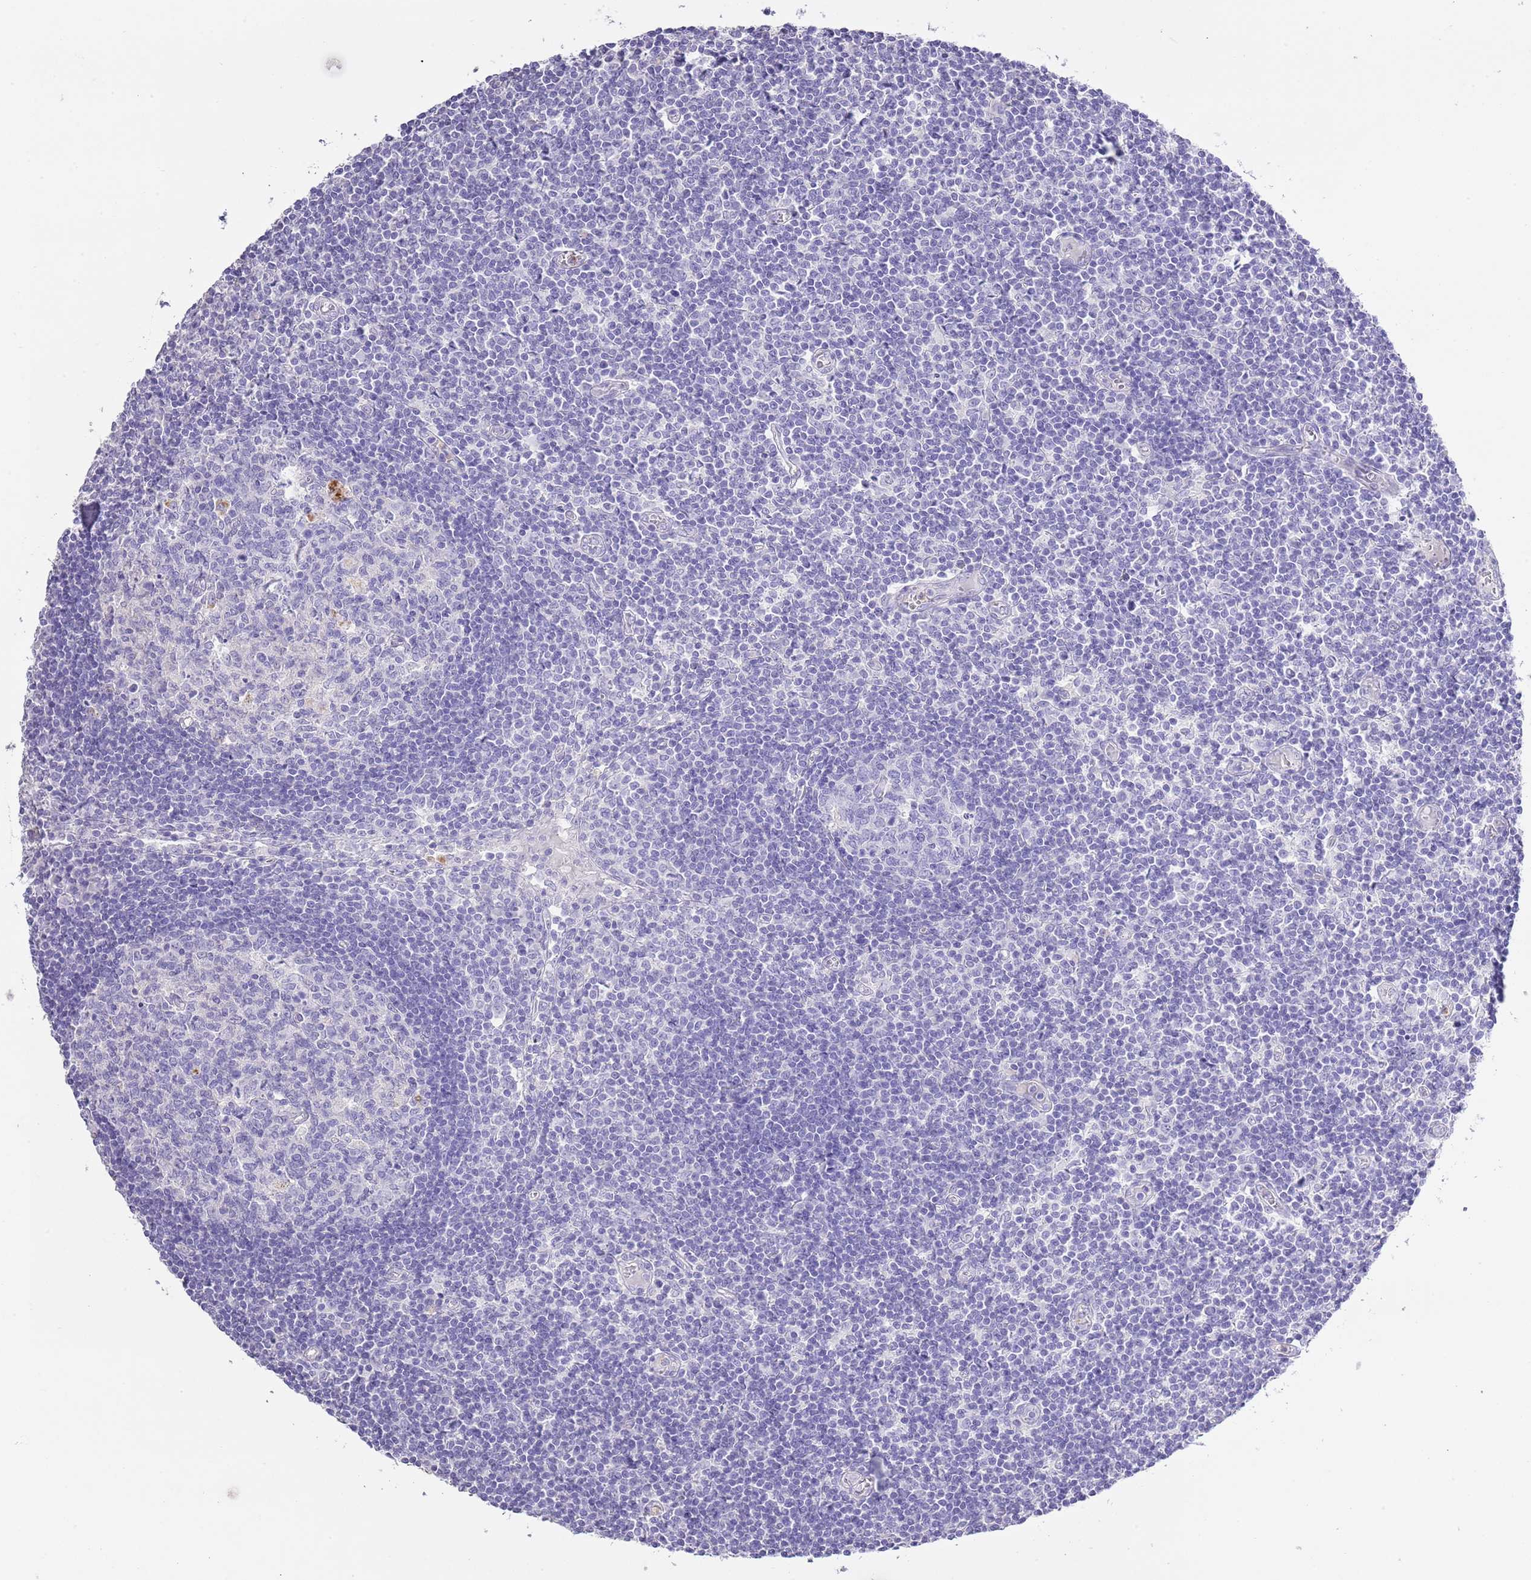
{"staining": {"intensity": "negative", "quantity": "none", "location": "none"}, "tissue": "lymph node", "cell_type": "Germinal center cells", "image_type": "normal", "snomed": [{"axis": "morphology", "description": "Normal tissue, NOS"}, {"axis": "topography", "description": "Lymph node"}], "caption": "An image of lymph node stained for a protein demonstrates no brown staining in germinal center cells. Nuclei are stained in blue.", "gene": "OR2Z1", "patient": {"sex": "female", "age": 55}}